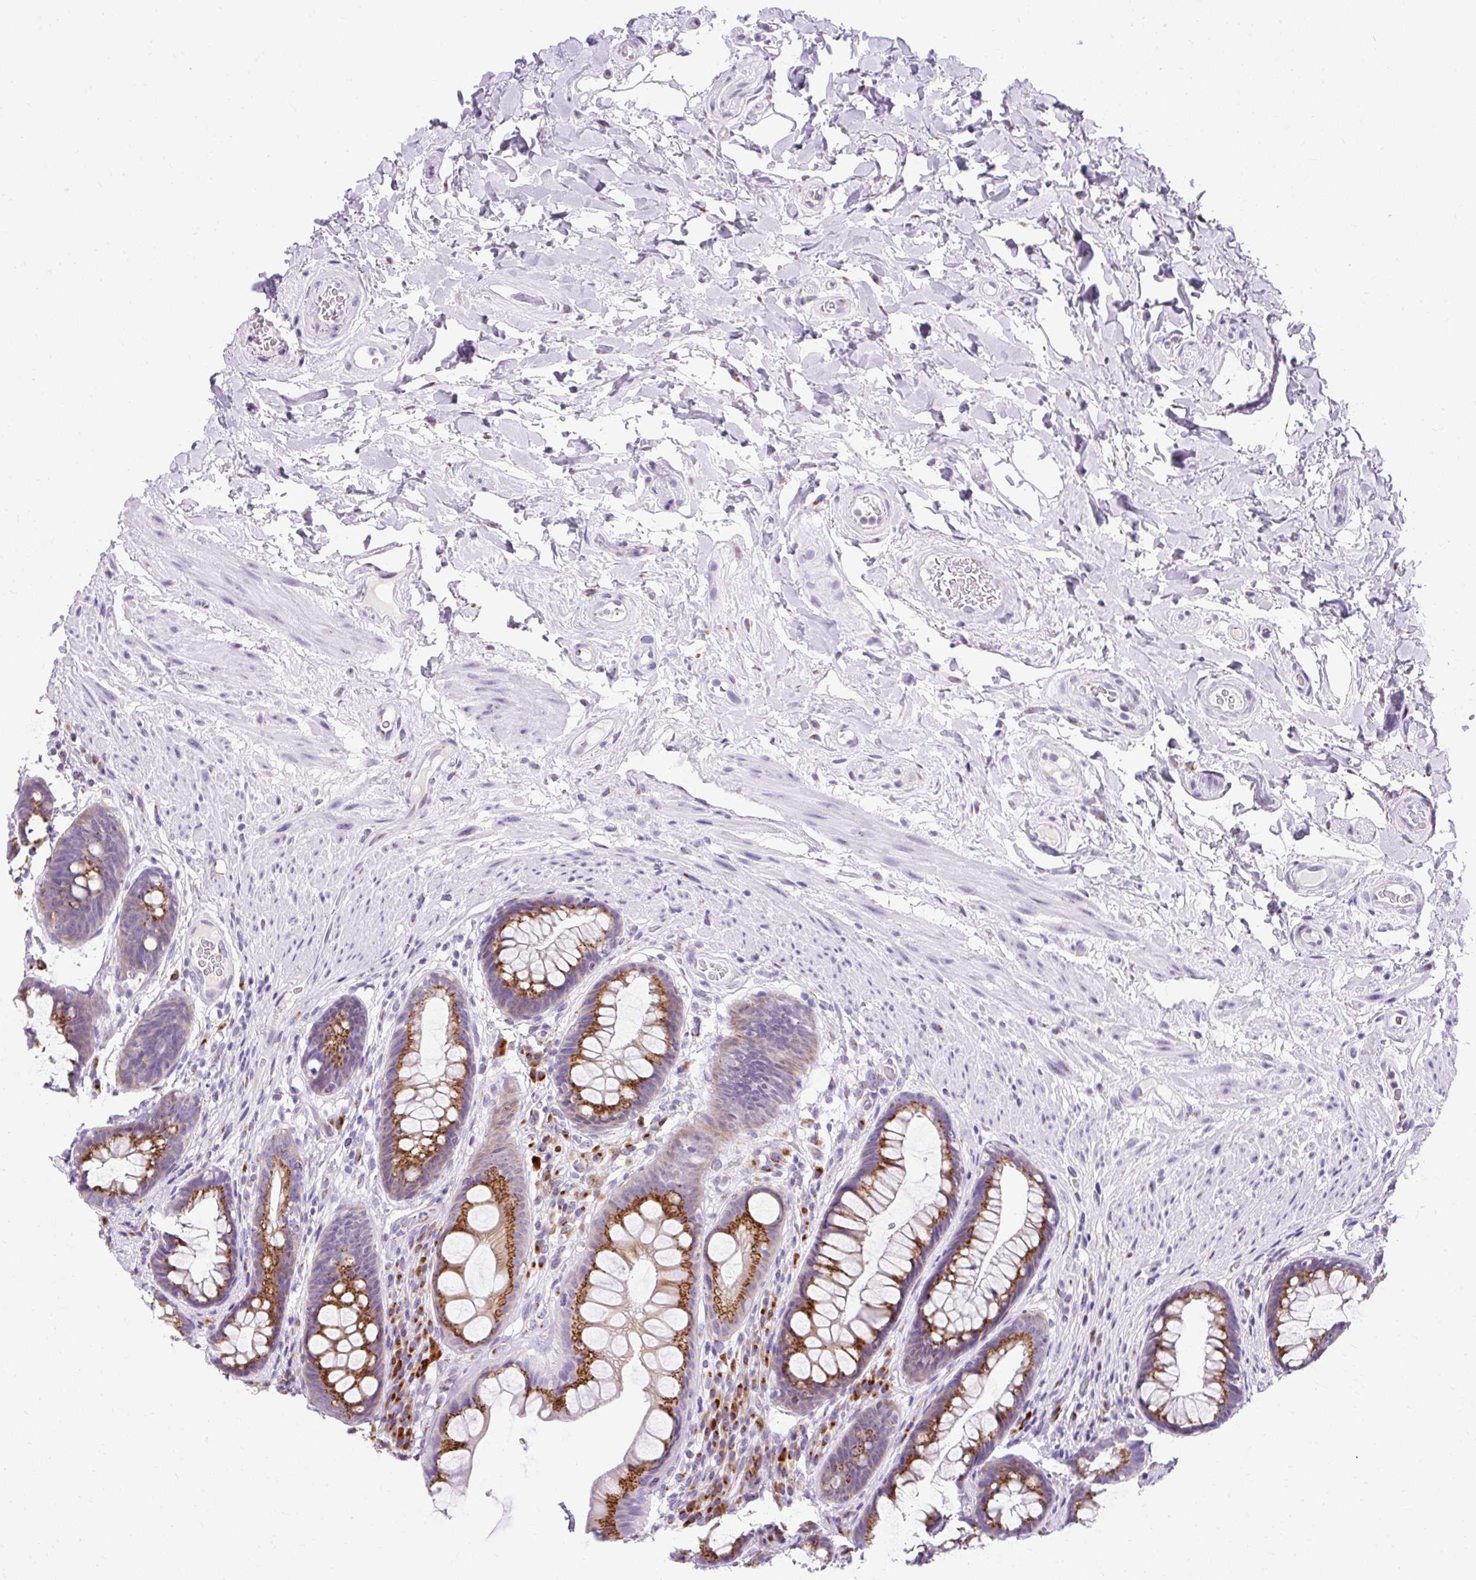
{"staining": {"intensity": "strong", "quantity": ">75%", "location": "cytoplasmic/membranous"}, "tissue": "rectum", "cell_type": "Glandular cells", "image_type": "normal", "snomed": [{"axis": "morphology", "description": "Normal tissue, NOS"}, {"axis": "topography", "description": "Rectum"}], "caption": "Protein expression analysis of benign rectum reveals strong cytoplasmic/membranous staining in approximately >75% of glandular cells. The staining was performed using DAB (3,3'-diaminobenzidine), with brown indicating positive protein expression. Nuclei are stained blue with hematoxylin.", "gene": "GOLGA8A", "patient": {"sex": "male", "age": 74}}